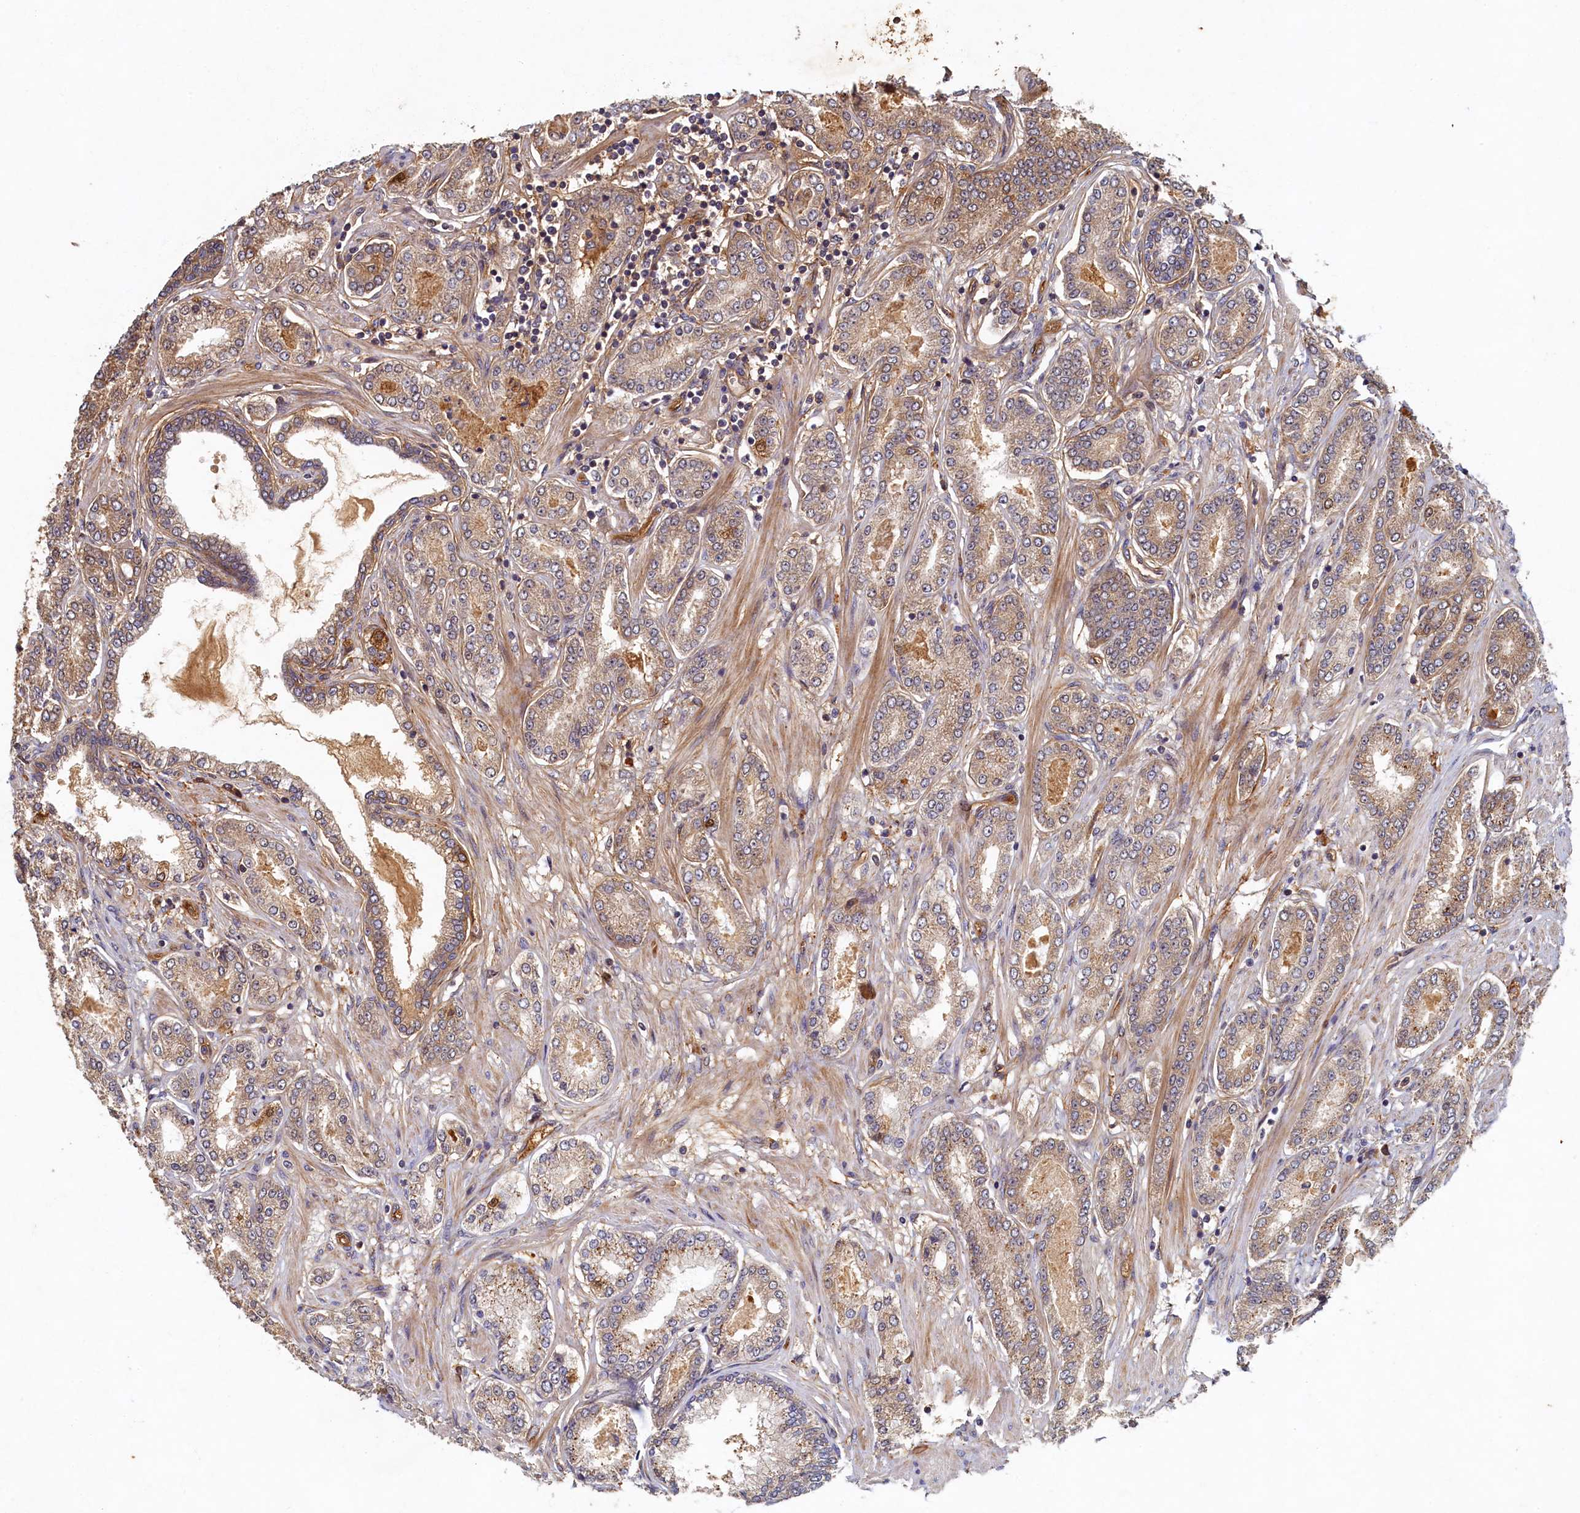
{"staining": {"intensity": "moderate", "quantity": ">75%", "location": "cytoplasmic/membranous"}, "tissue": "prostate cancer", "cell_type": "Tumor cells", "image_type": "cancer", "snomed": [{"axis": "morphology", "description": "Adenocarcinoma, Low grade"}, {"axis": "topography", "description": "Prostate"}], "caption": "Immunohistochemistry (IHC) staining of prostate cancer (low-grade adenocarcinoma), which shows medium levels of moderate cytoplasmic/membranous expression in approximately >75% of tumor cells indicating moderate cytoplasmic/membranous protein positivity. The staining was performed using DAB (3,3'-diaminobenzidine) (brown) for protein detection and nuclei were counterstained in hematoxylin (blue).", "gene": "LCMT2", "patient": {"sex": "male", "age": 63}}